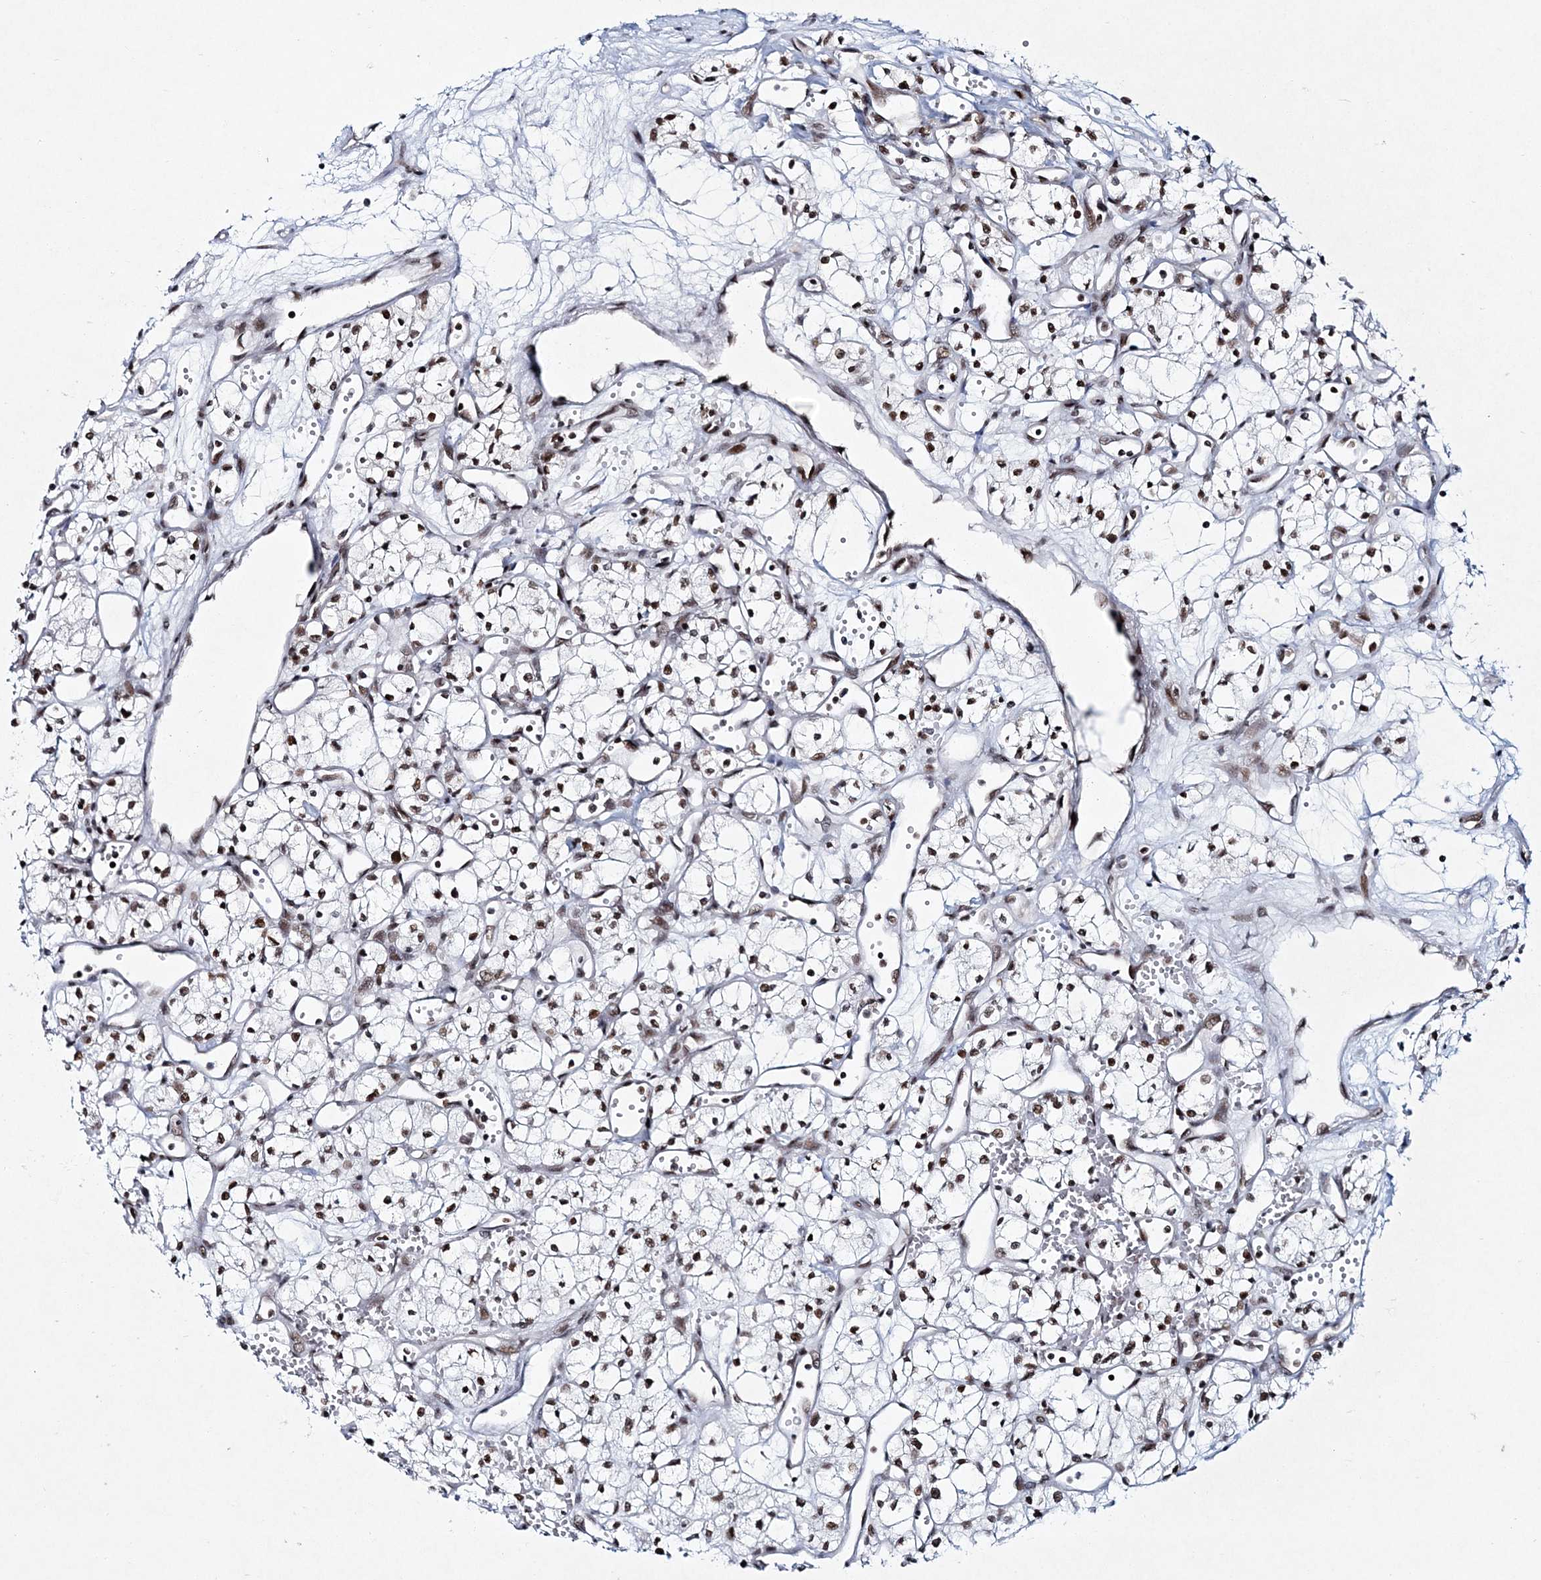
{"staining": {"intensity": "moderate", "quantity": ">75%", "location": "nuclear"}, "tissue": "renal cancer", "cell_type": "Tumor cells", "image_type": "cancer", "snomed": [{"axis": "morphology", "description": "Adenocarcinoma, NOS"}, {"axis": "topography", "description": "Kidney"}], "caption": "Immunohistochemical staining of human adenocarcinoma (renal) displays medium levels of moderate nuclear expression in approximately >75% of tumor cells. The staining is performed using DAB brown chromogen to label protein expression. The nuclei are counter-stained blue using hematoxylin.", "gene": "LRRFIP2", "patient": {"sex": "male", "age": 59}}